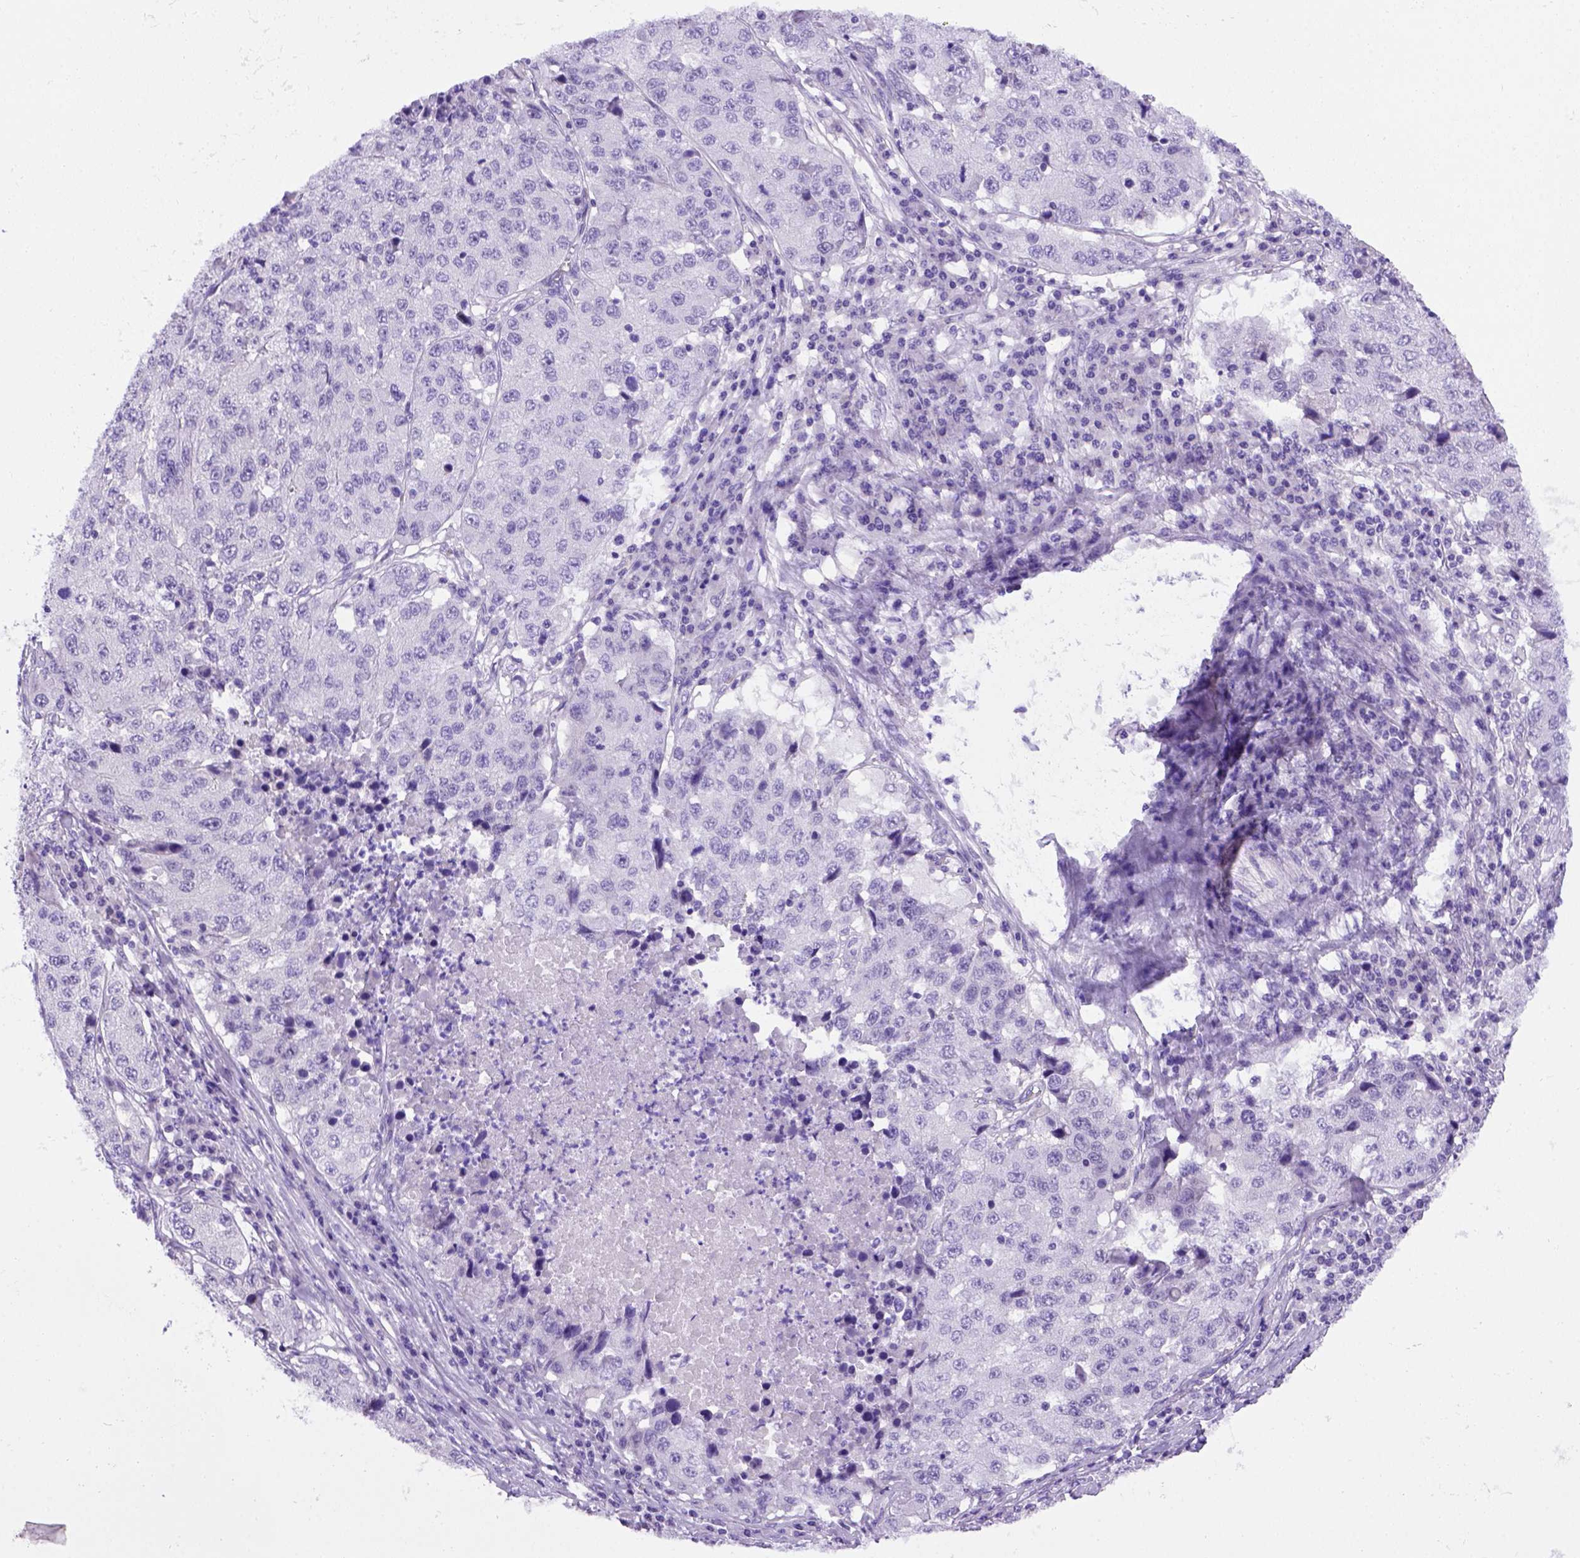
{"staining": {"intensity": "negative", "quantity": "none", "location": "none"}, "tissue": "stomach cancer", "cell_type": "Tumor cells", "image_type": "cancer", "snomed": [{"axis": "morphology", "description": "Adenocarcinoma, NOS"}, {"axis": "topography", "description": "Stomach"}], "caption": "This is an immunohistochemistry (IHC) photomicrograph of stomach cancer. There is no staining in tumor cells.", "gene": "FOXI1", "patient": {"sex": "male", "age": 71}}